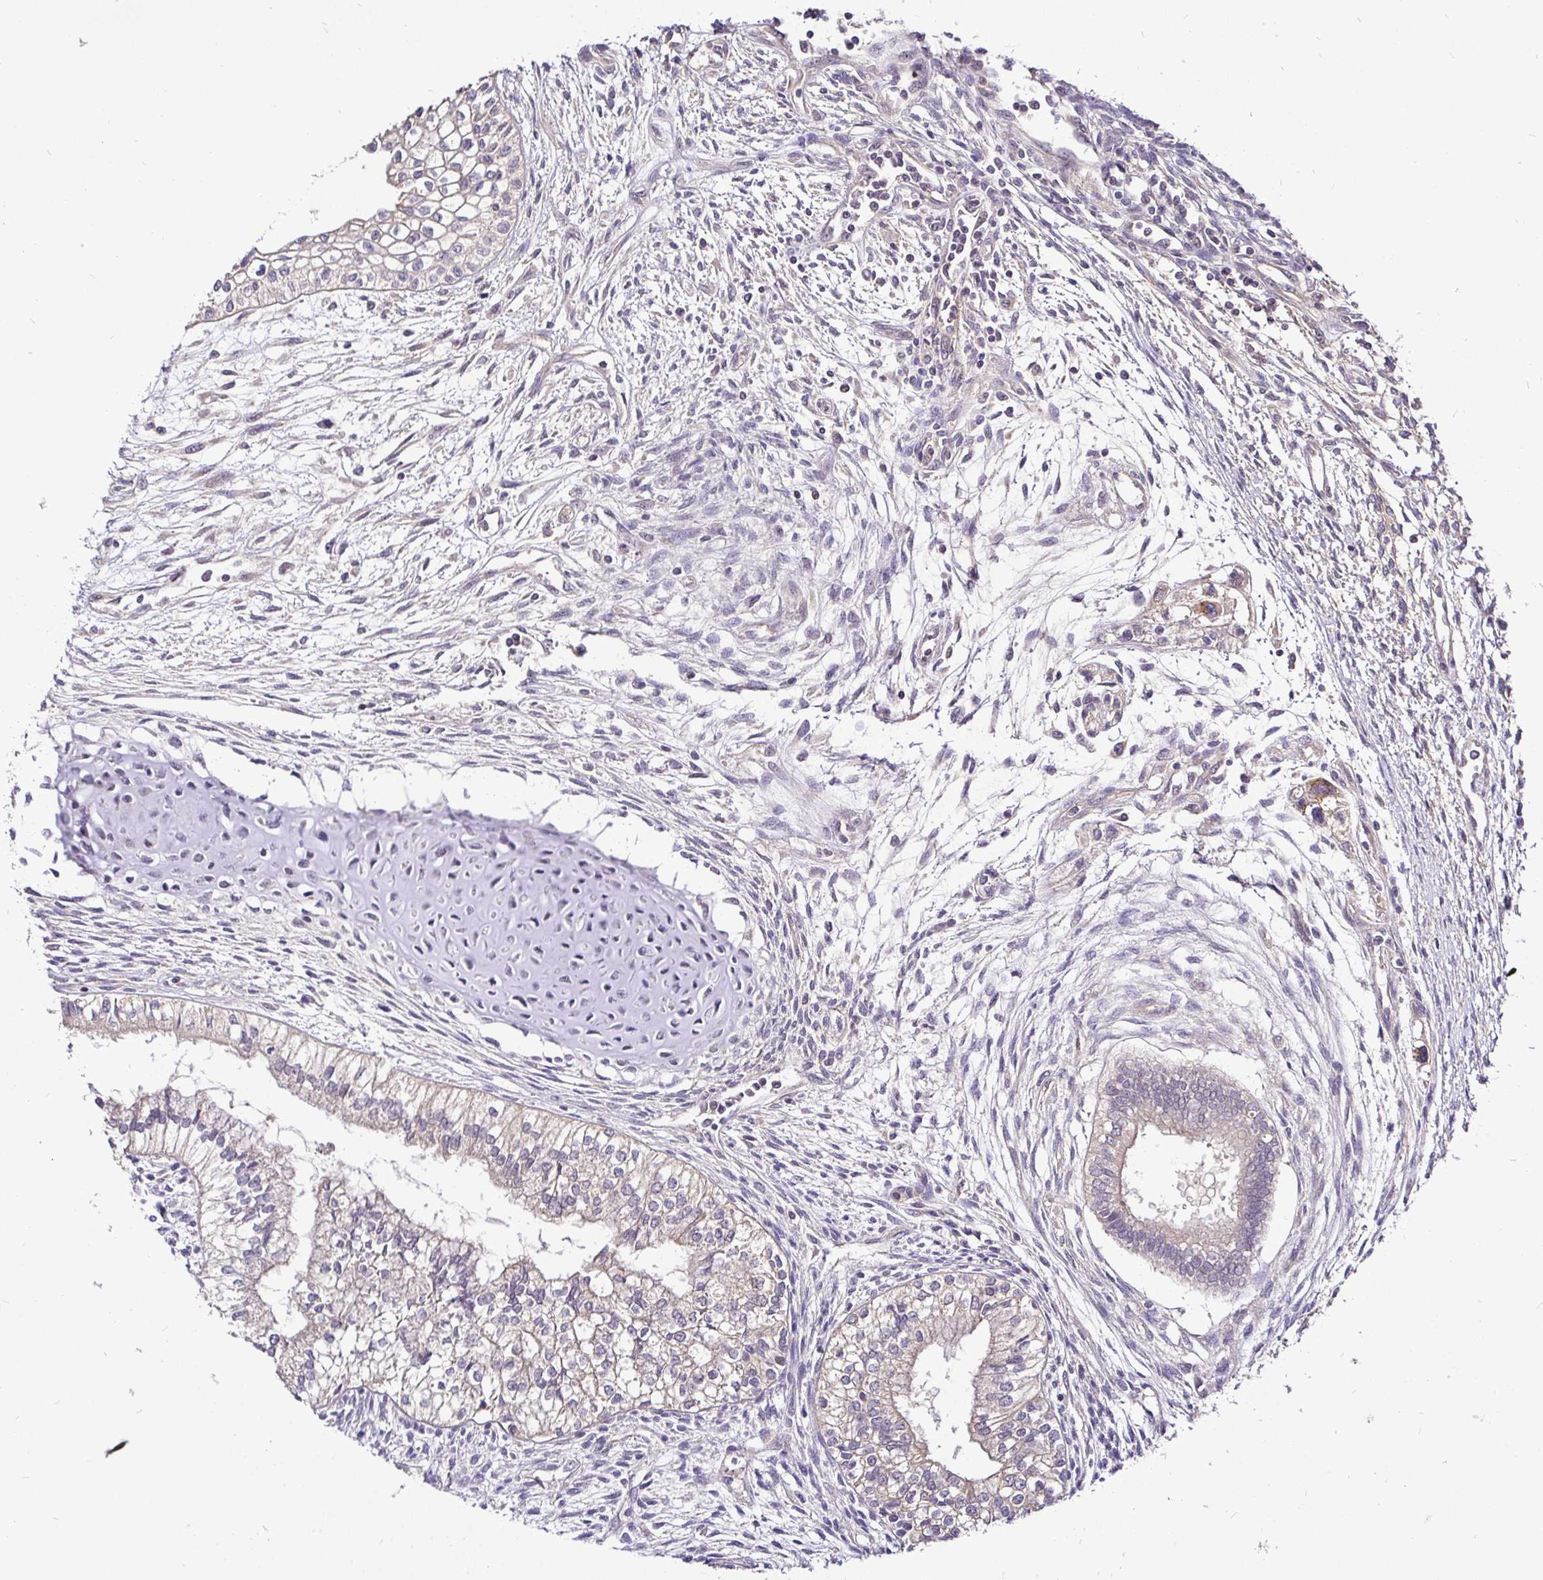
{"staining": {"intensity": "weak", "quantity": "<25%", "location": "cytoplasmic/membranous"}, "tissue": "testis cancer", "cell_type": "Tumor cells", "image_type": "cancer", "snomed": [{"axis": "morphology", "description": "Carcinoma, Embryonal, NOS"}, {"axis": "topography", "description": "Testis"}], "caption": "The immunohistochemistry histopathology image has no significant staining in tumor cells of testis cancer tissue.", "gene": "UBE2M", "patient": {"sex": "male", "age": 37}}